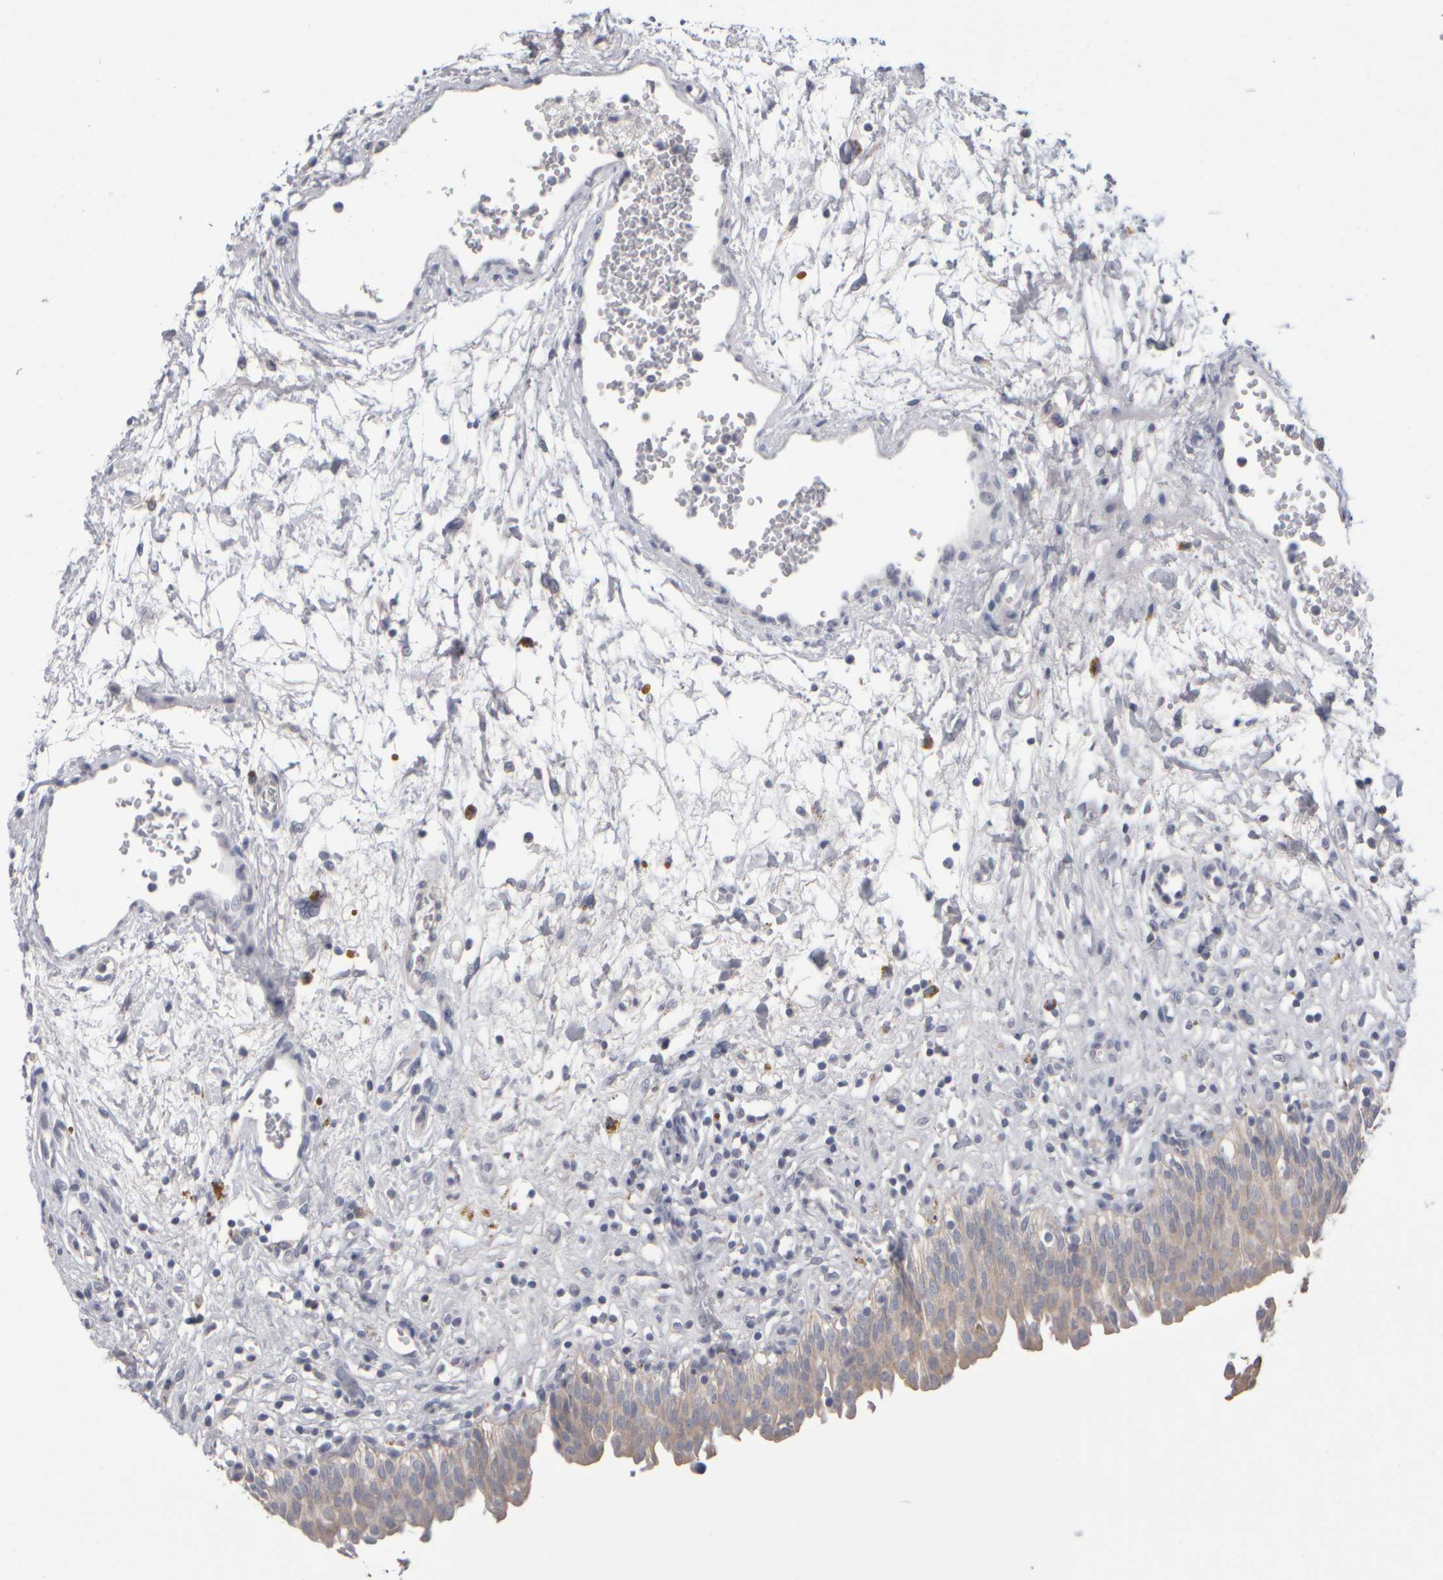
{"staining": {"intensity": "weak", "quantity": "<25%", "location": "cytoplasmic/membranous"}, "tissue": "urinary bladder", "cell_type": "Urothelial cells", "image_type": "normal", "snomed": [{"axis": "morphology", "description": "Urothelial carcinoma, High grade"}, {"axis": "topography", "description": "Urinary bladder"}], "caption": "A high-resolution micrograph shows IHC staining of benign urinary bladder, which displays no significant expression in urothelial cells.", "gene": "EPHX2", "patient": {"sex": "male", "age": 46}}